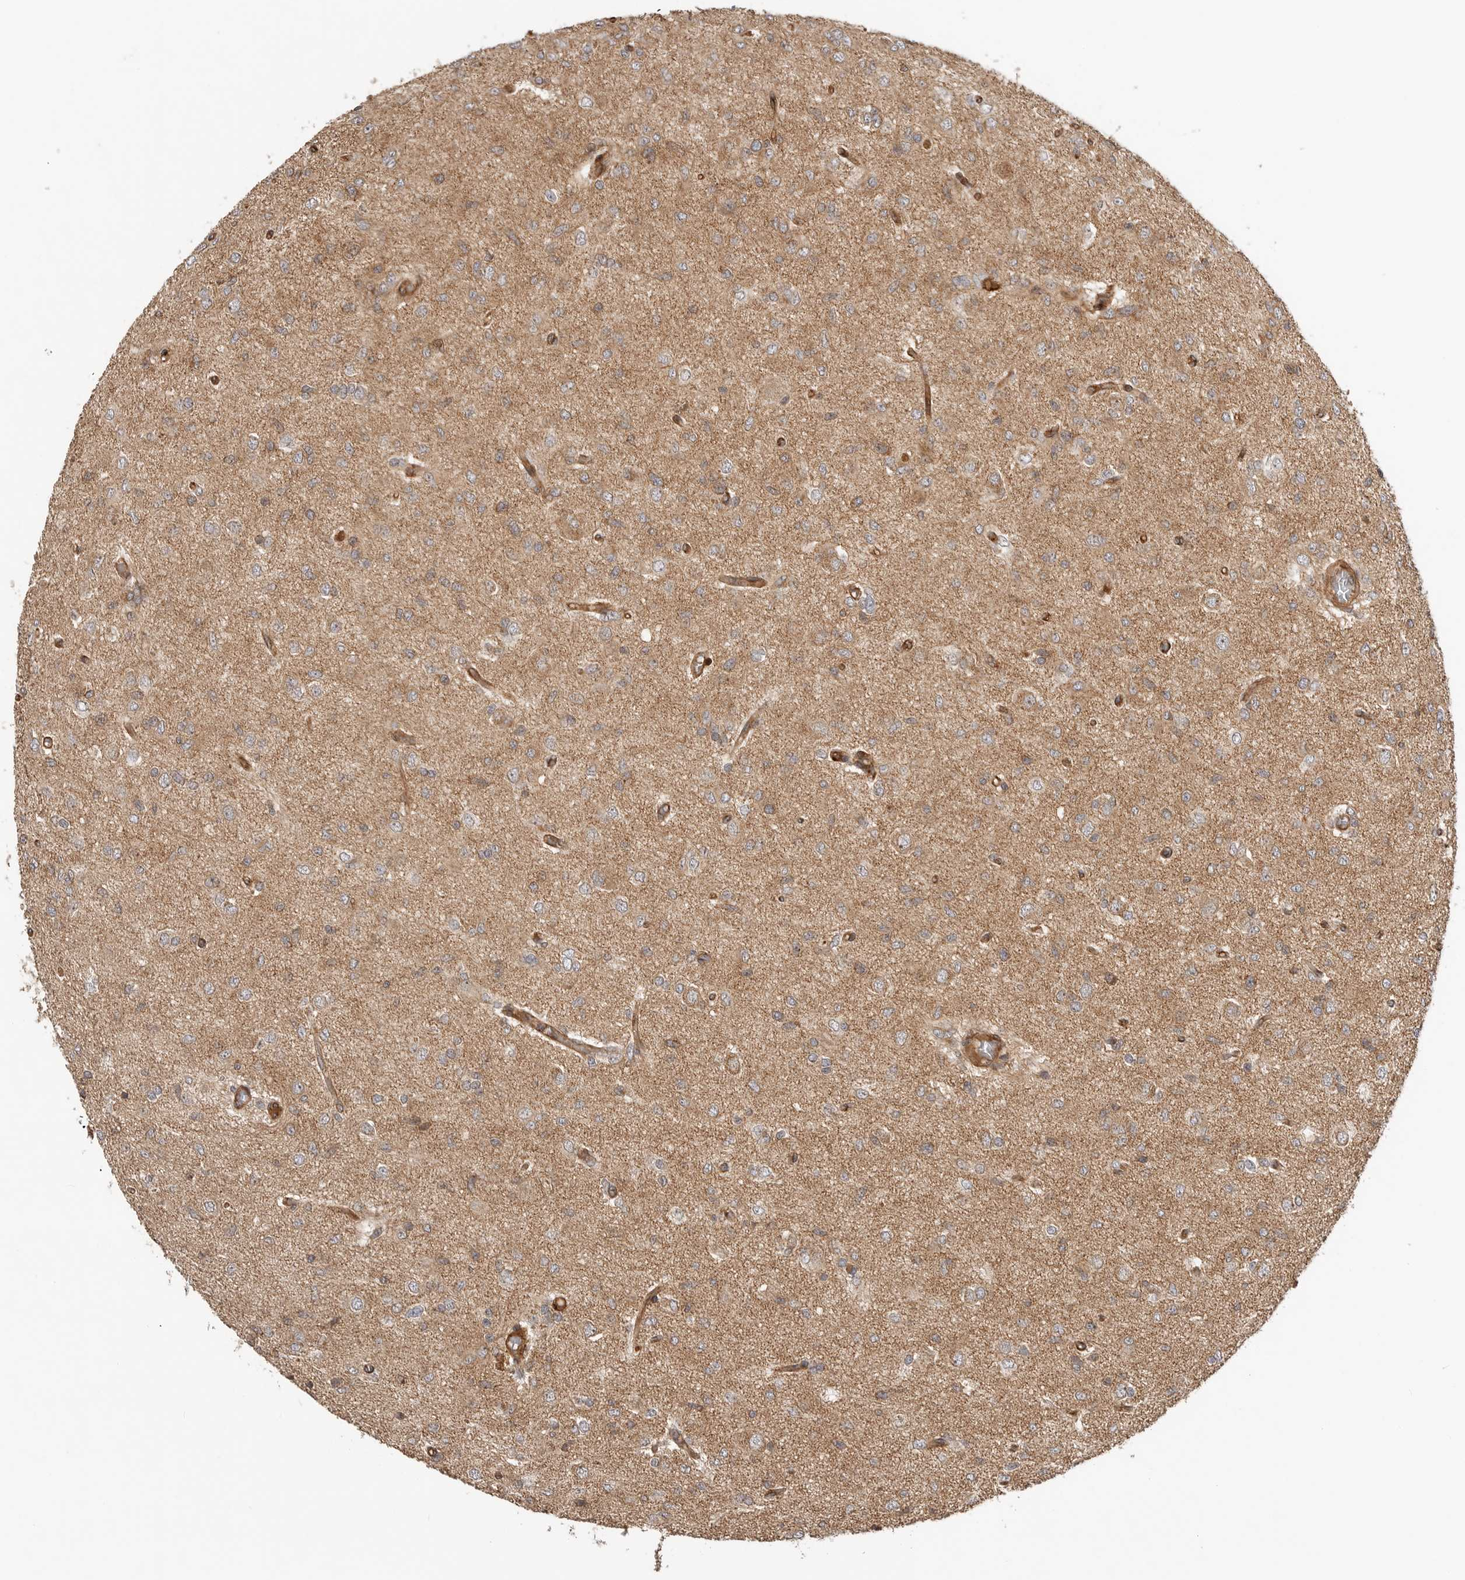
{"staining": {"intensity": "weak", "quantity": "25%-75%", "location": "cytoplasmic/membranous"}, "tissue": "glioma", "cell_type": "Tumor cells", "image_type": "cancer", "snomed": [{"axis": "morphology", "description": "Glioma, malignant, High grade"}, {"axis": "topography", "description": "Brain"}], "caption": "Immunohistochemical staining of malignant glioma (high-grade) displays low levels of weak cytoplasmic/membranous staining in approximately 25%-75% of tumor cells.", "gene": "GPATCH2", "patient": {"sex": "female", "age": 59}}